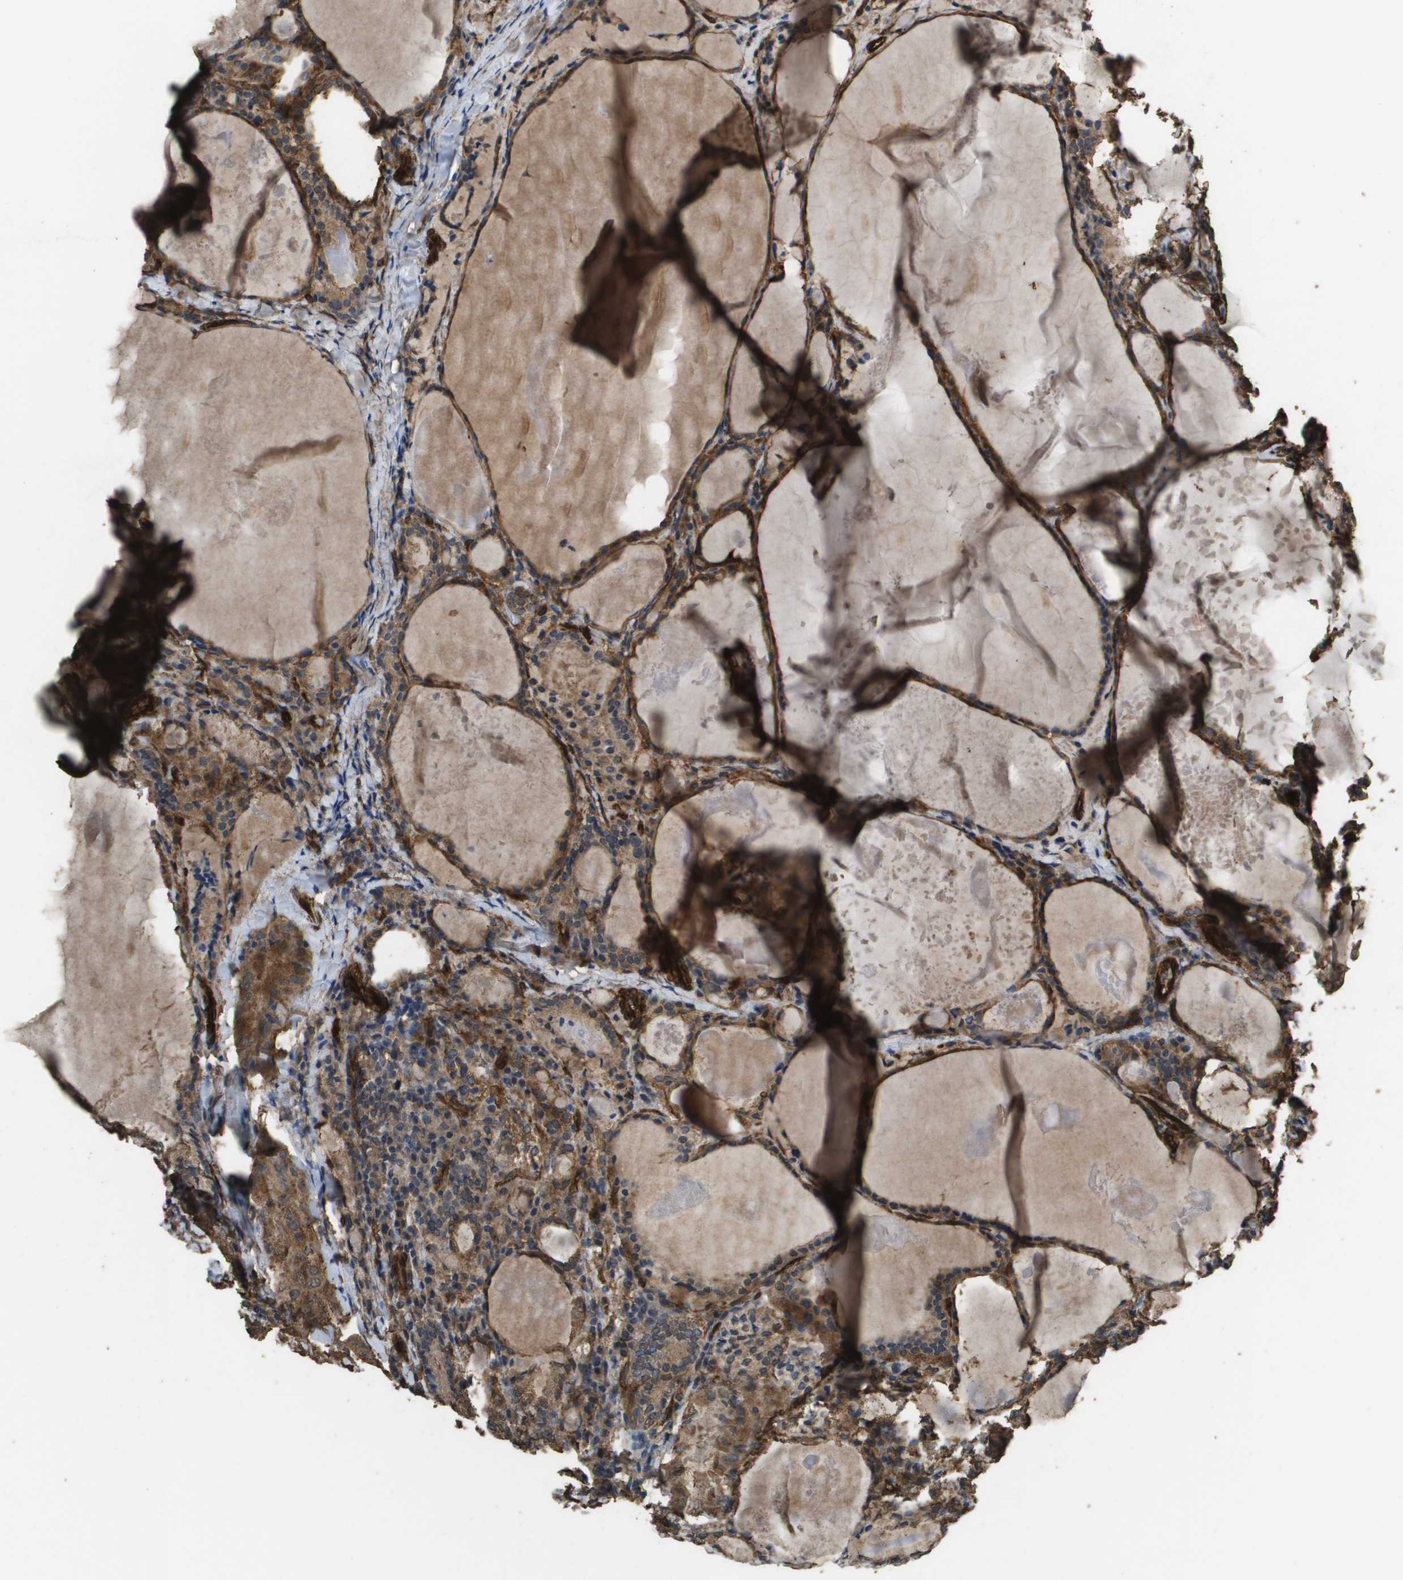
{"staining": {"intensity": "moderate", "quantity": ">75%", "location": "cytoplasmic/membranous"}, "tissue": "thyroid cancer", "cell_type": "Tumor cells", "image_type": "cancer", "snomed": [{"axis": "morphology", "description": "Papillary adenocarcinoma, NOS"}, {"axis": "topography", "description": "Thyroid gland"}], "caption": "Brown immunohistochemical staining in human thyroid cancer displays moderate cytoplasmic/membranous expression in about >75% of tumor cells. The staining was performed using DAB (3,3'-diaminobenzidine), with brown indicating positive protein expression. Nuclei are stained blue with hematoxylin.", "gene": "AAMP", "patient": {"sex": "female", "age": 42}}